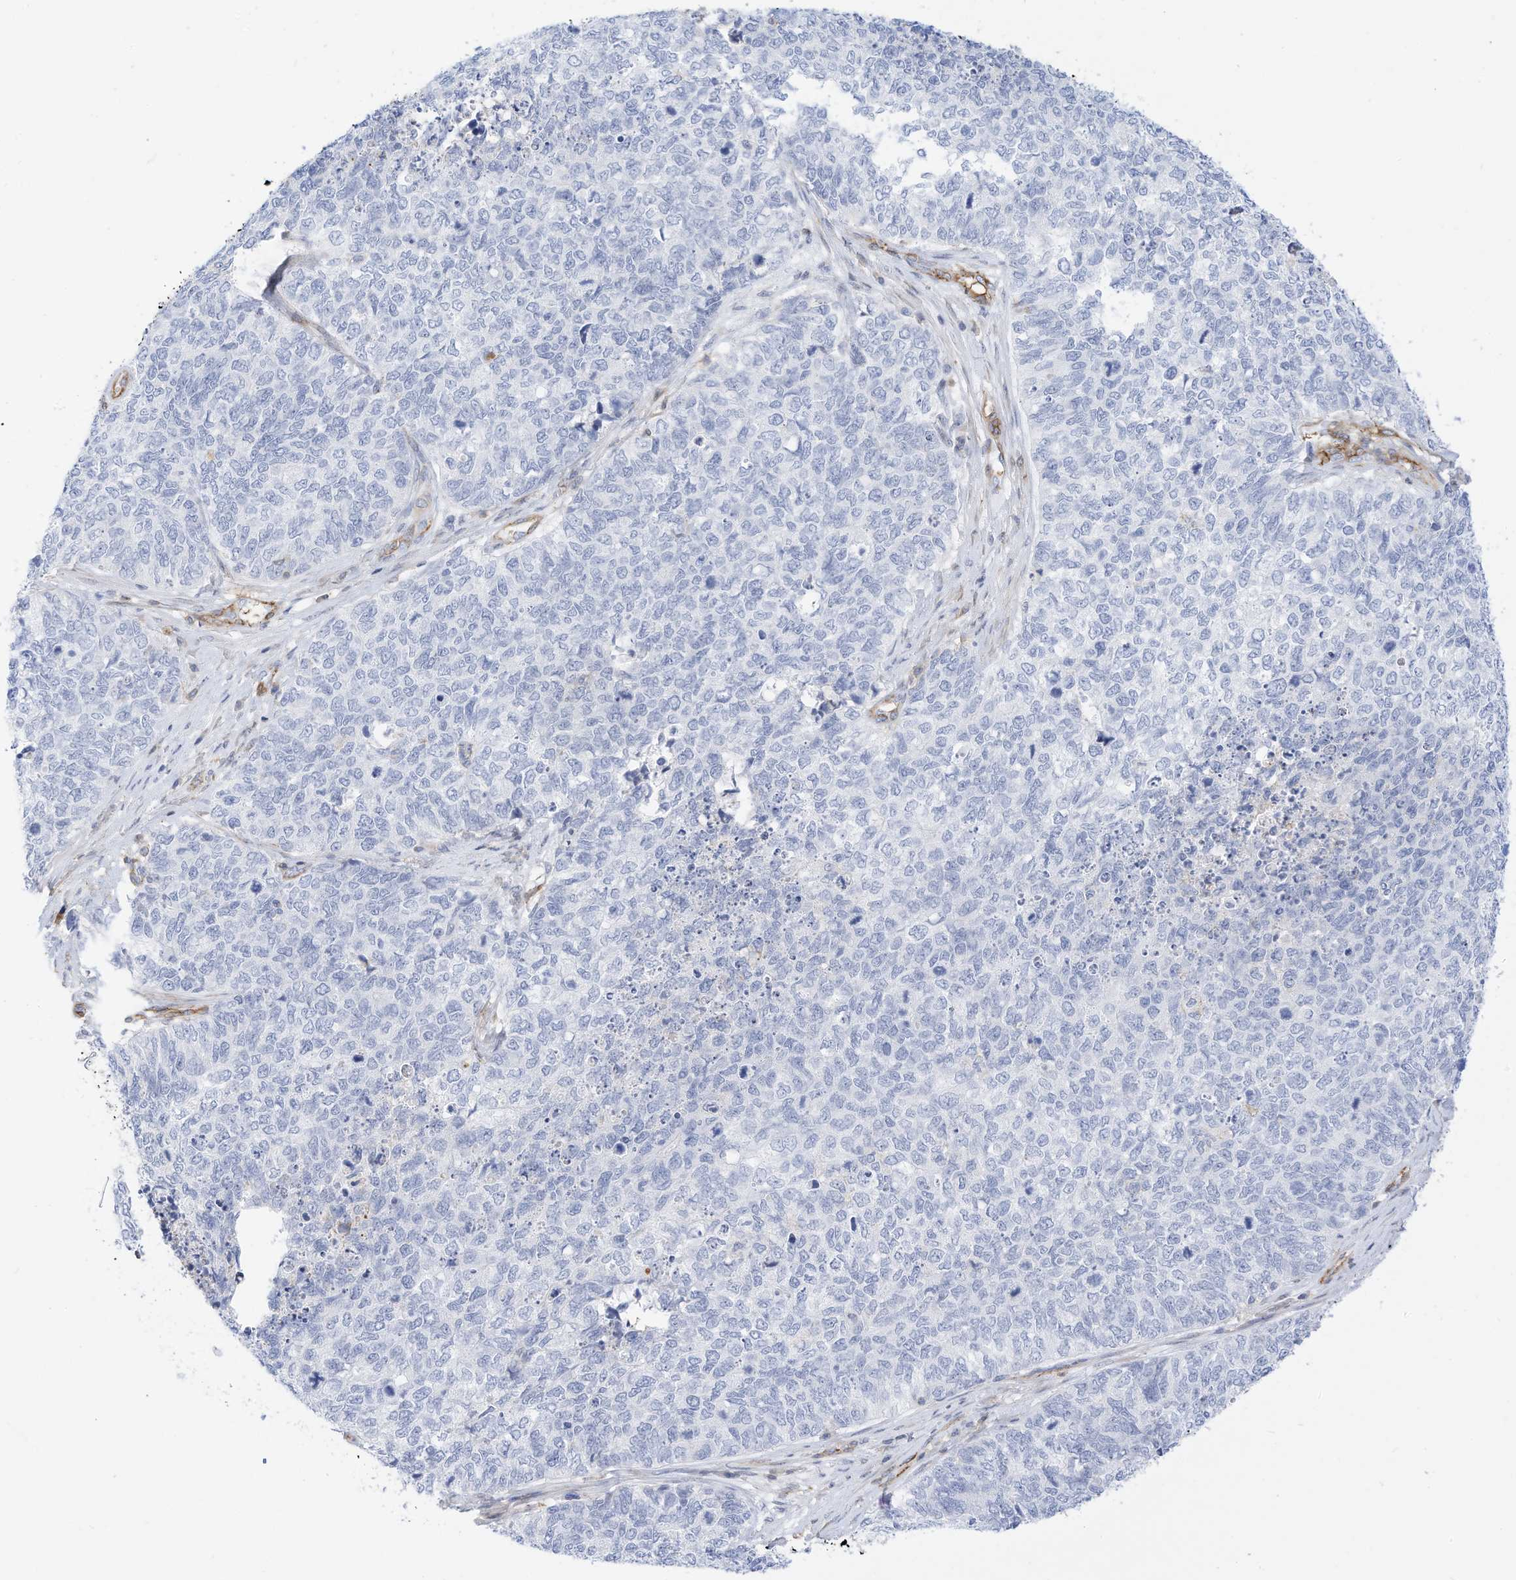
{"staining": {"intensity": "negative", "quantity": "none", "location": "none"}, "tissue": "cervical cancer", "cell_type": "Tumor cells", "image_type": "cancer", "snomed": [{"axis": "morphology", "description": "Squamous cell carcinoma, NOS"}, {"axis": "topography", "description": "Cervix"}], "caption": "Micrograph shows no protein positivity in tumor cells of cervical cancer tissue.", "gene": "TXNDC9", "patient": {"sex": "female", "age": 63}}